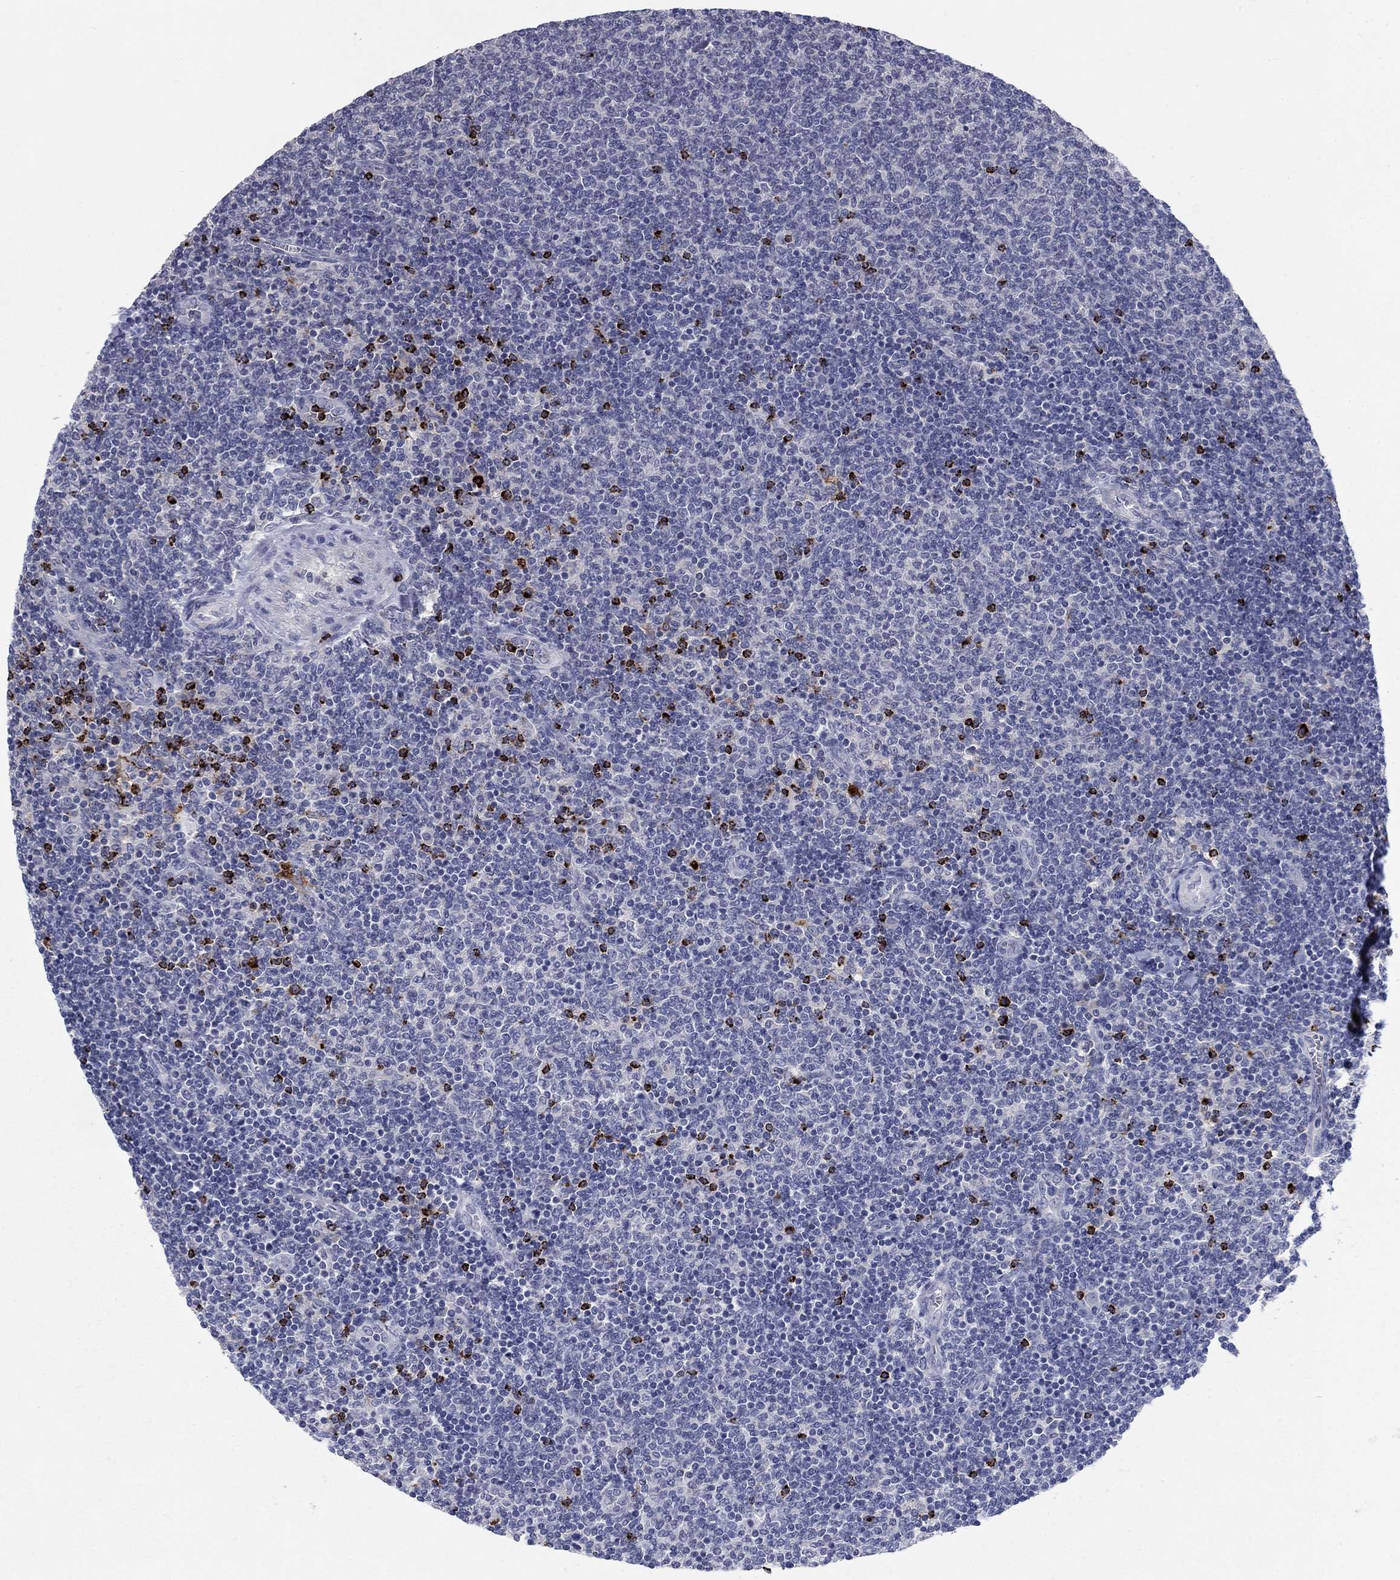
{"staining": {"intensity": "strong", "quantity": "<25%", "location": "cytoplasmic/membranous"}, "tissue": "lymphoma", "cell_type": "Tumor cells", "image_type": "cancer", "snomed": [{"axis": "morphology", "description": "Malignant lymphoma, non-Hodgkin's type, Low grade"}, {"axis": "topography", "description": "Lymph node"}], "caption": "Tumor cells show medium levels of strong cytoplasmic/membranous positivity in about <25% of cells in human lymphoma. (DAB = brown stain, brightfield microscopy at high magnification).", "gene": "GZMA", "patient": {"sex": "male", "age": 52}}